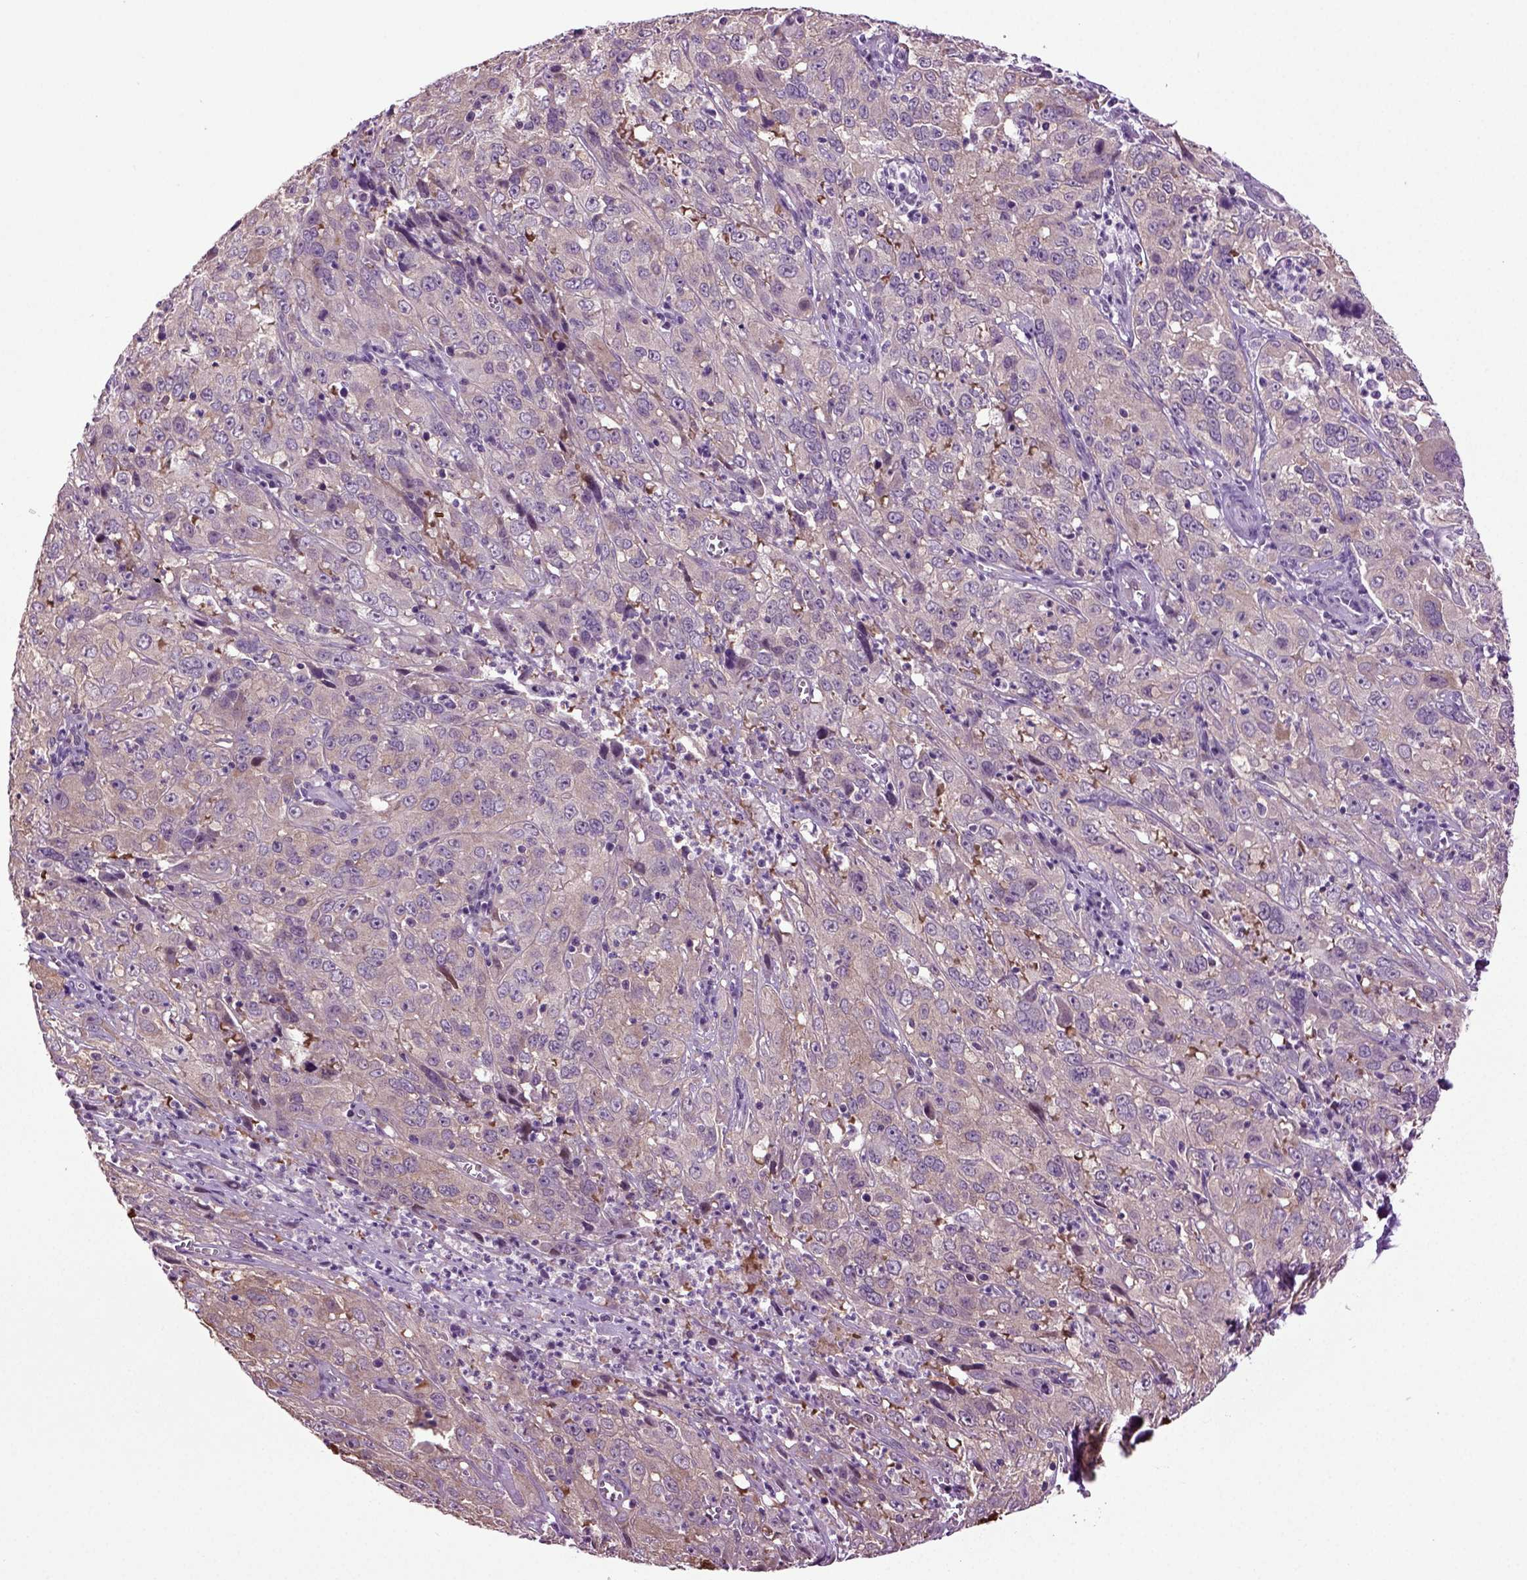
{"staining": {"intensity": "weak", "quantity": ">75%", "location": "cytoplasmic/membranous"}, "tissue": "cervical cancer", "cell_type": "Tumor cells", "image_type": "cancer", "snomed": [{"axis": "morphology", "description": "Squamous cell carcinoma, NOS"}, {"axis": "topography", "description": "Cervix"}], "caption": "Approximately >75% of tumor cells in human cervical cancer show weak cytoplasmic/membranous protein positivity as visualized by brown immunohistochemical staining.", "gene": "PLCH2", "patient": {"sex": "female", "age": 32}}